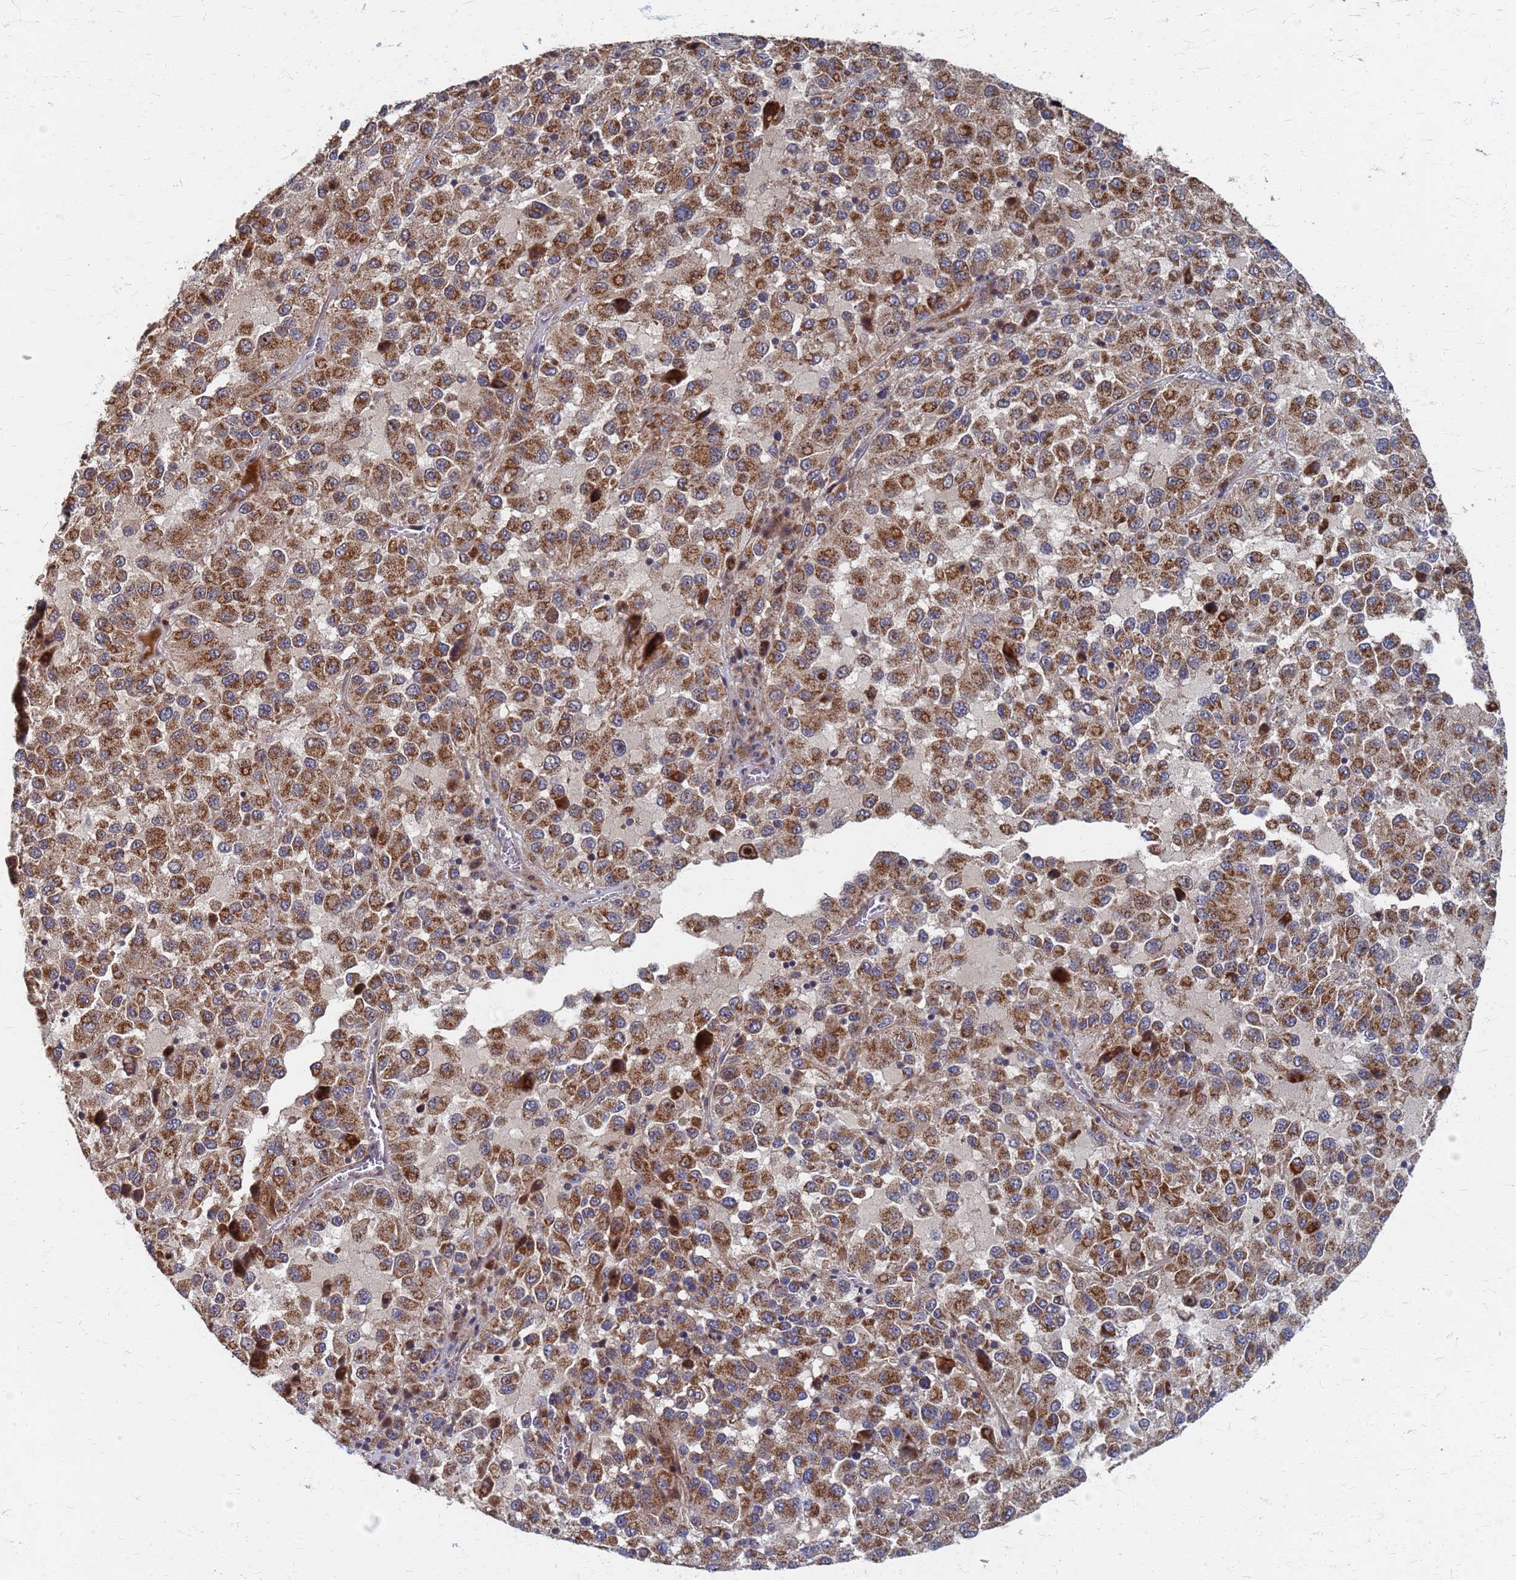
{"staining": {"intensity": "moderate", "quantity": ">75%", "location": "cytoplasmic/membranous"}, "tissue": "melanoma", "cell_type": "Tumor cells", "image_type": "cancer", "snomed": [{"axis": "morphology", "description": "Malignant melanoma, Metastatic site"}, {"axis": "topography", "description": "Lung"}], "caption": "Human malignant melanoma (metastatic site) stained with a brown dye displays moderate cytoplasmic/membranous positive expression in approximately >75% of tumor cells.", "gene": "ATPAF1", "patient": {"sex": "male", "age": 64}}